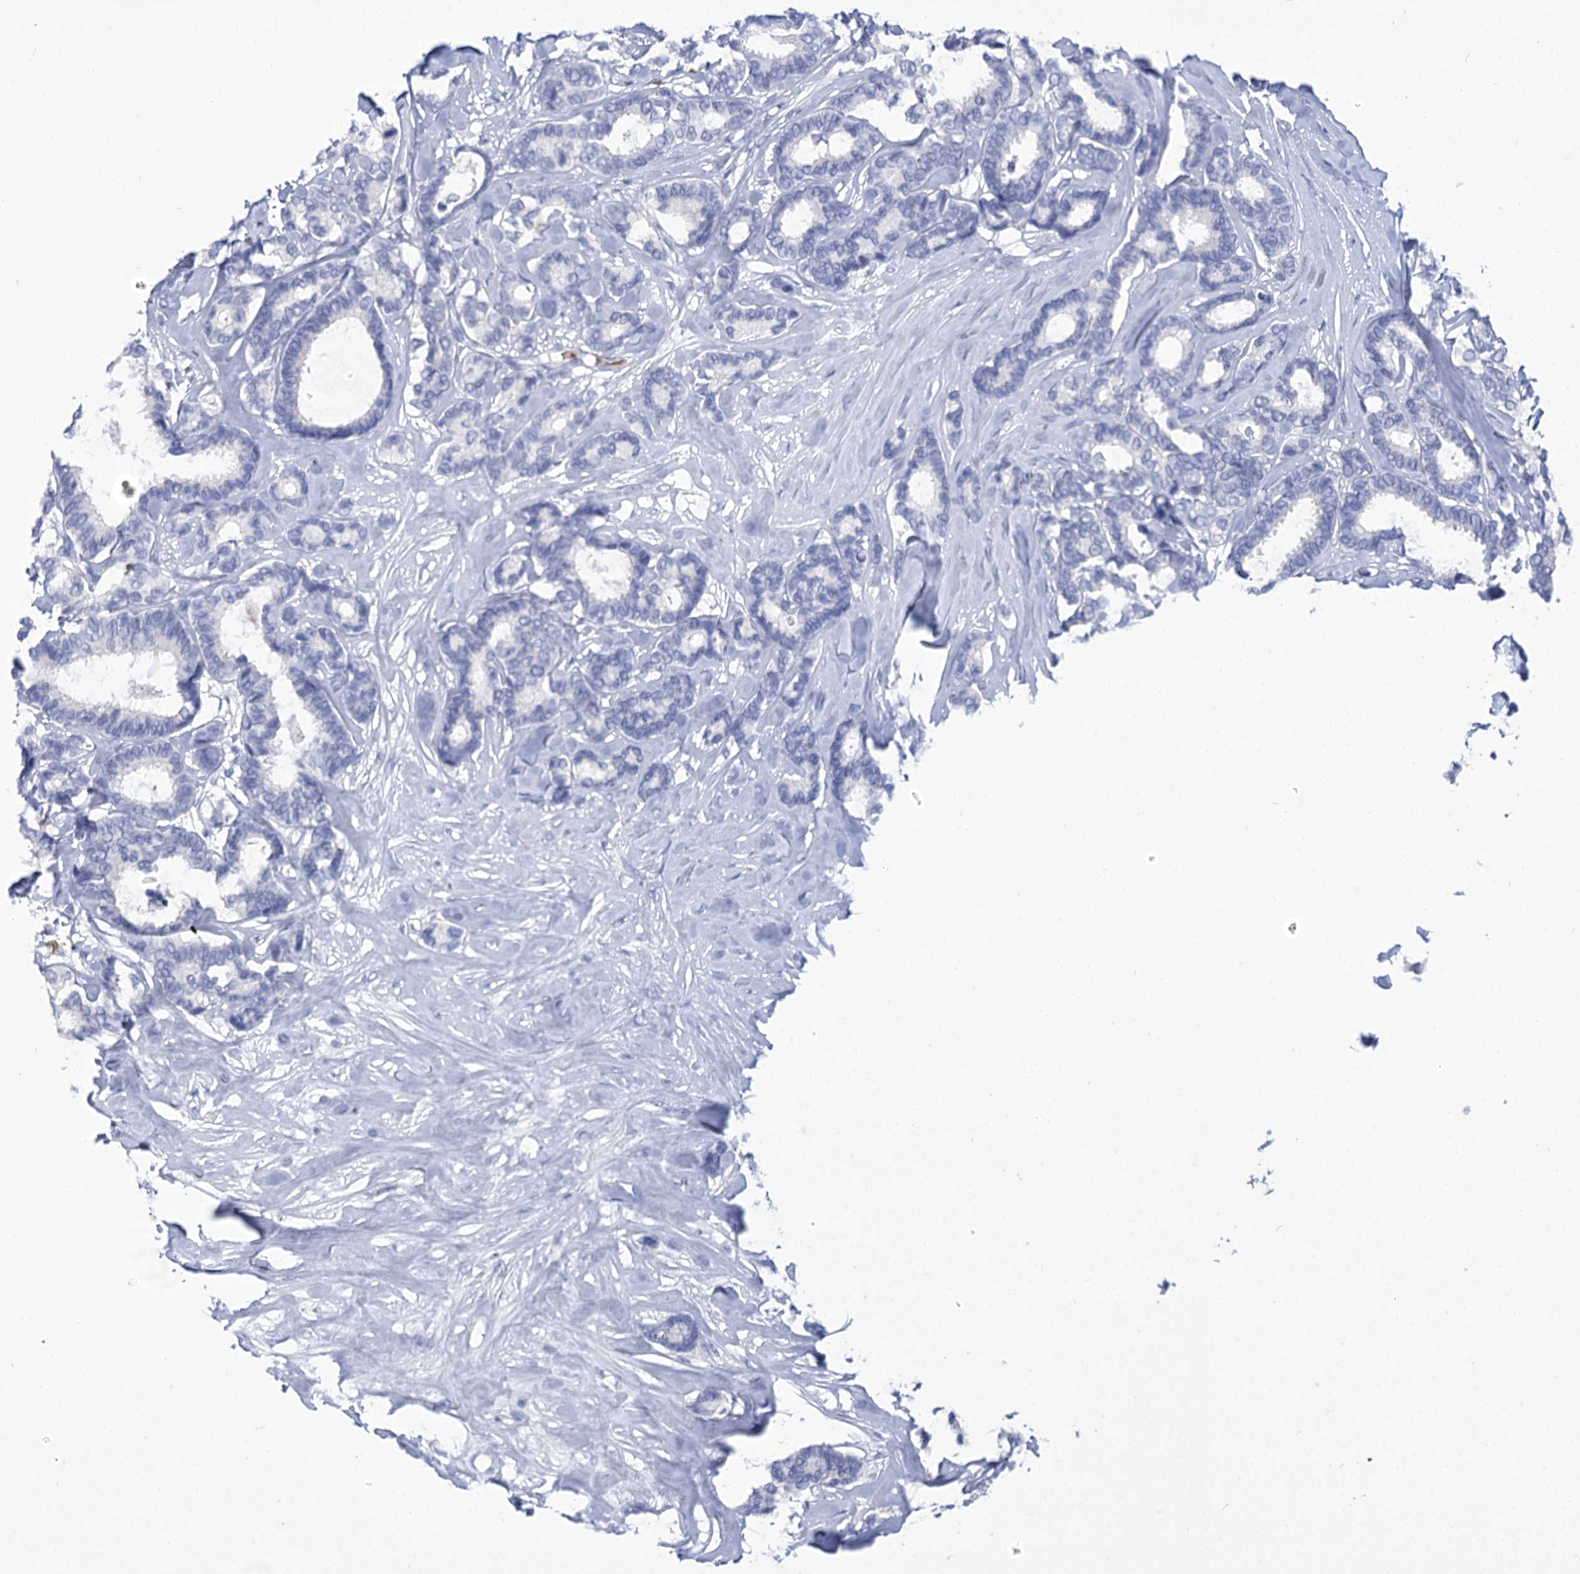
{"staining": {"intensity": "negative", "quantity": "none", "location": "none"}, "tissue": "breast cancer", "cell_type": "Tumor cells", "image_type": "cancer", "snomed": [{"axis": "morphology", "description": "Duct carcinoma"}, {"axis": "topography", "description": "Breast"}], "caption": "DAB (3,3'-diaminobenzidine) immunohistochemical staining of breast infiltrating ductal carcinoma exhibits no significant staining in tumor cells.", "gene": "HBA1", "patient": {"sex": "female", "age": 87}}